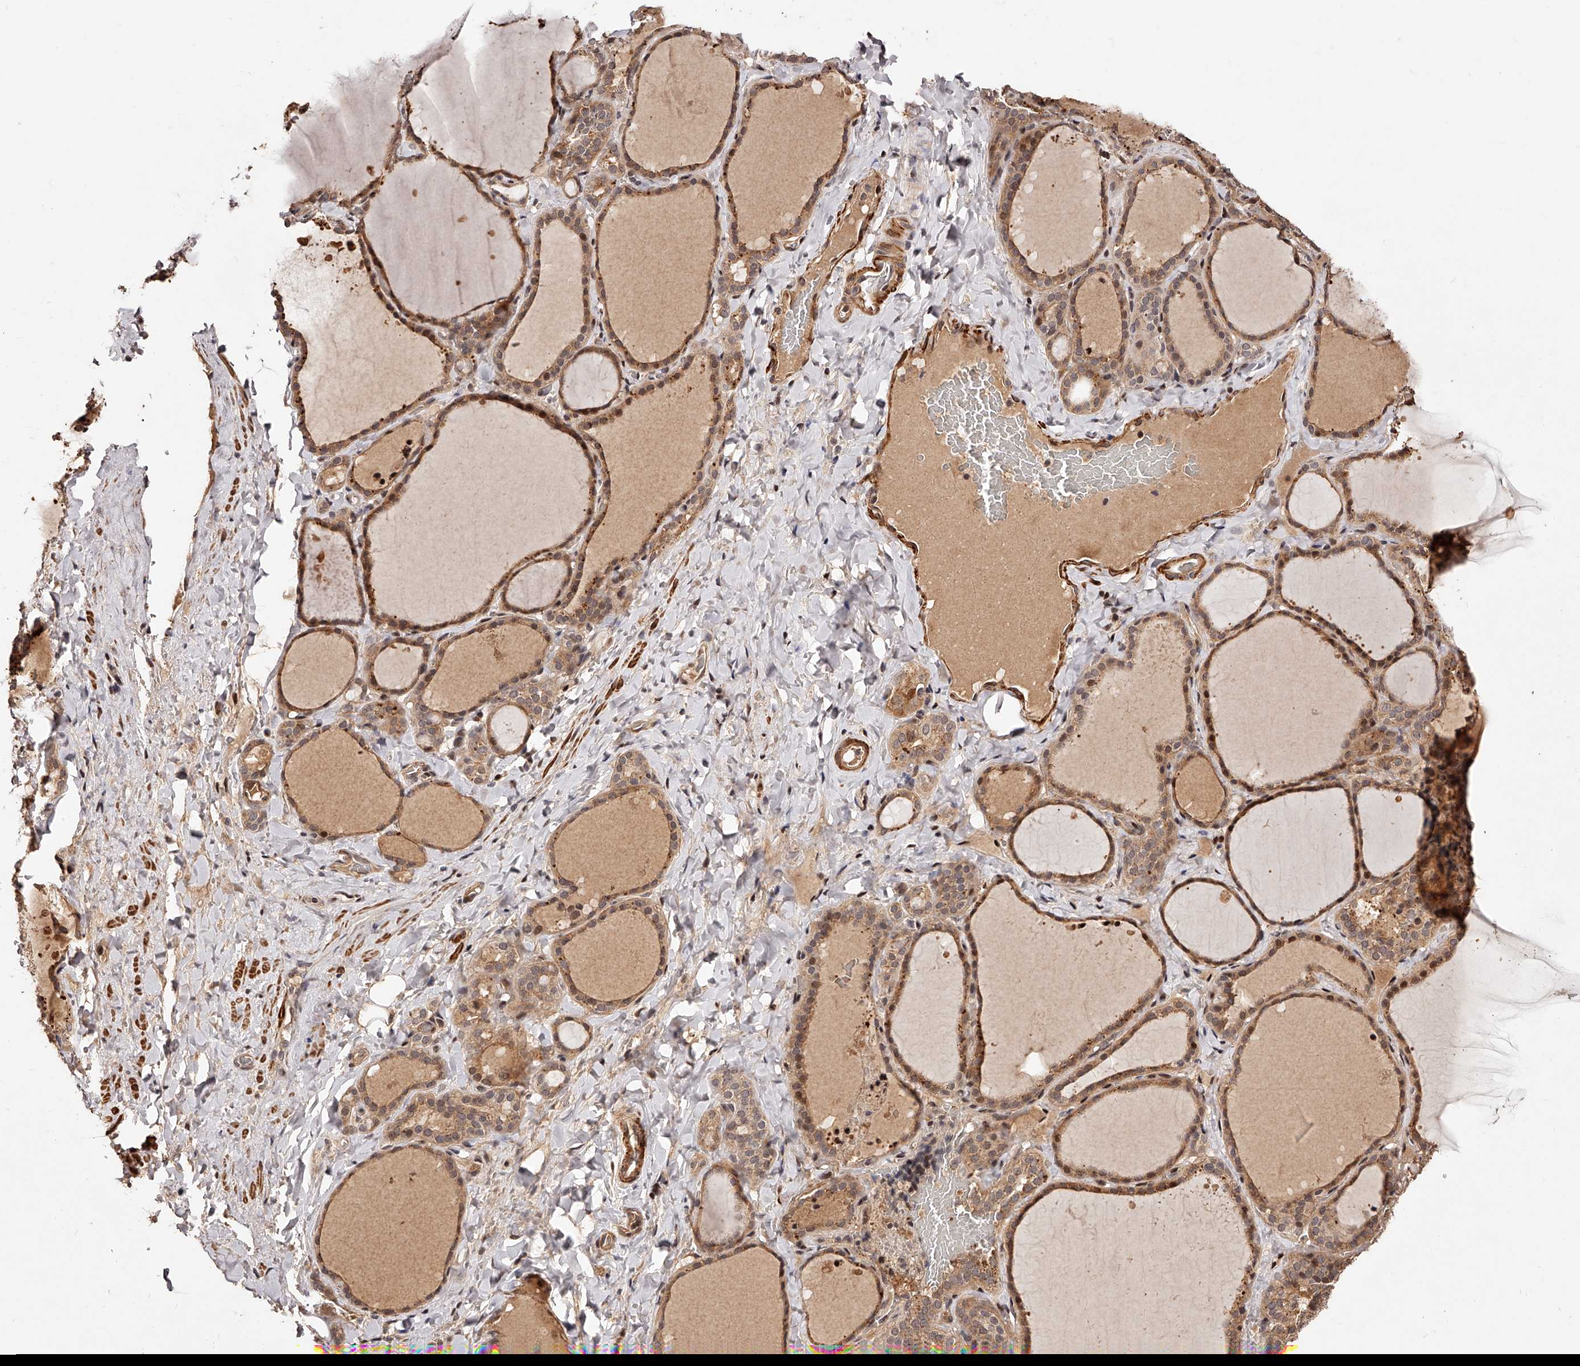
{"staining": {"intensity": "moderate", "quantity": ">75%", "location": "cytoplasmic/membranous,nuclear"}, "tissue": "thyroid gland", "cell_type": "Glandular cells", "image_type": "normal", "snomed": [{"axis": "morphology", "description": "Normal tissue, NOS"}, {"axis": "topography", "description": "Thyroid gland"}], "caption": "Immunohistochemical staining of normal human thyroid gland displays medium levels of moderate cytoplasmic/membranous,nuclear staining in about >75% of glandular cells. (DAB IHC, brown staining for protein, blue staining for nuclei).", "gene": "CUL7", "patient": {"sex": "female", "age": 22}}